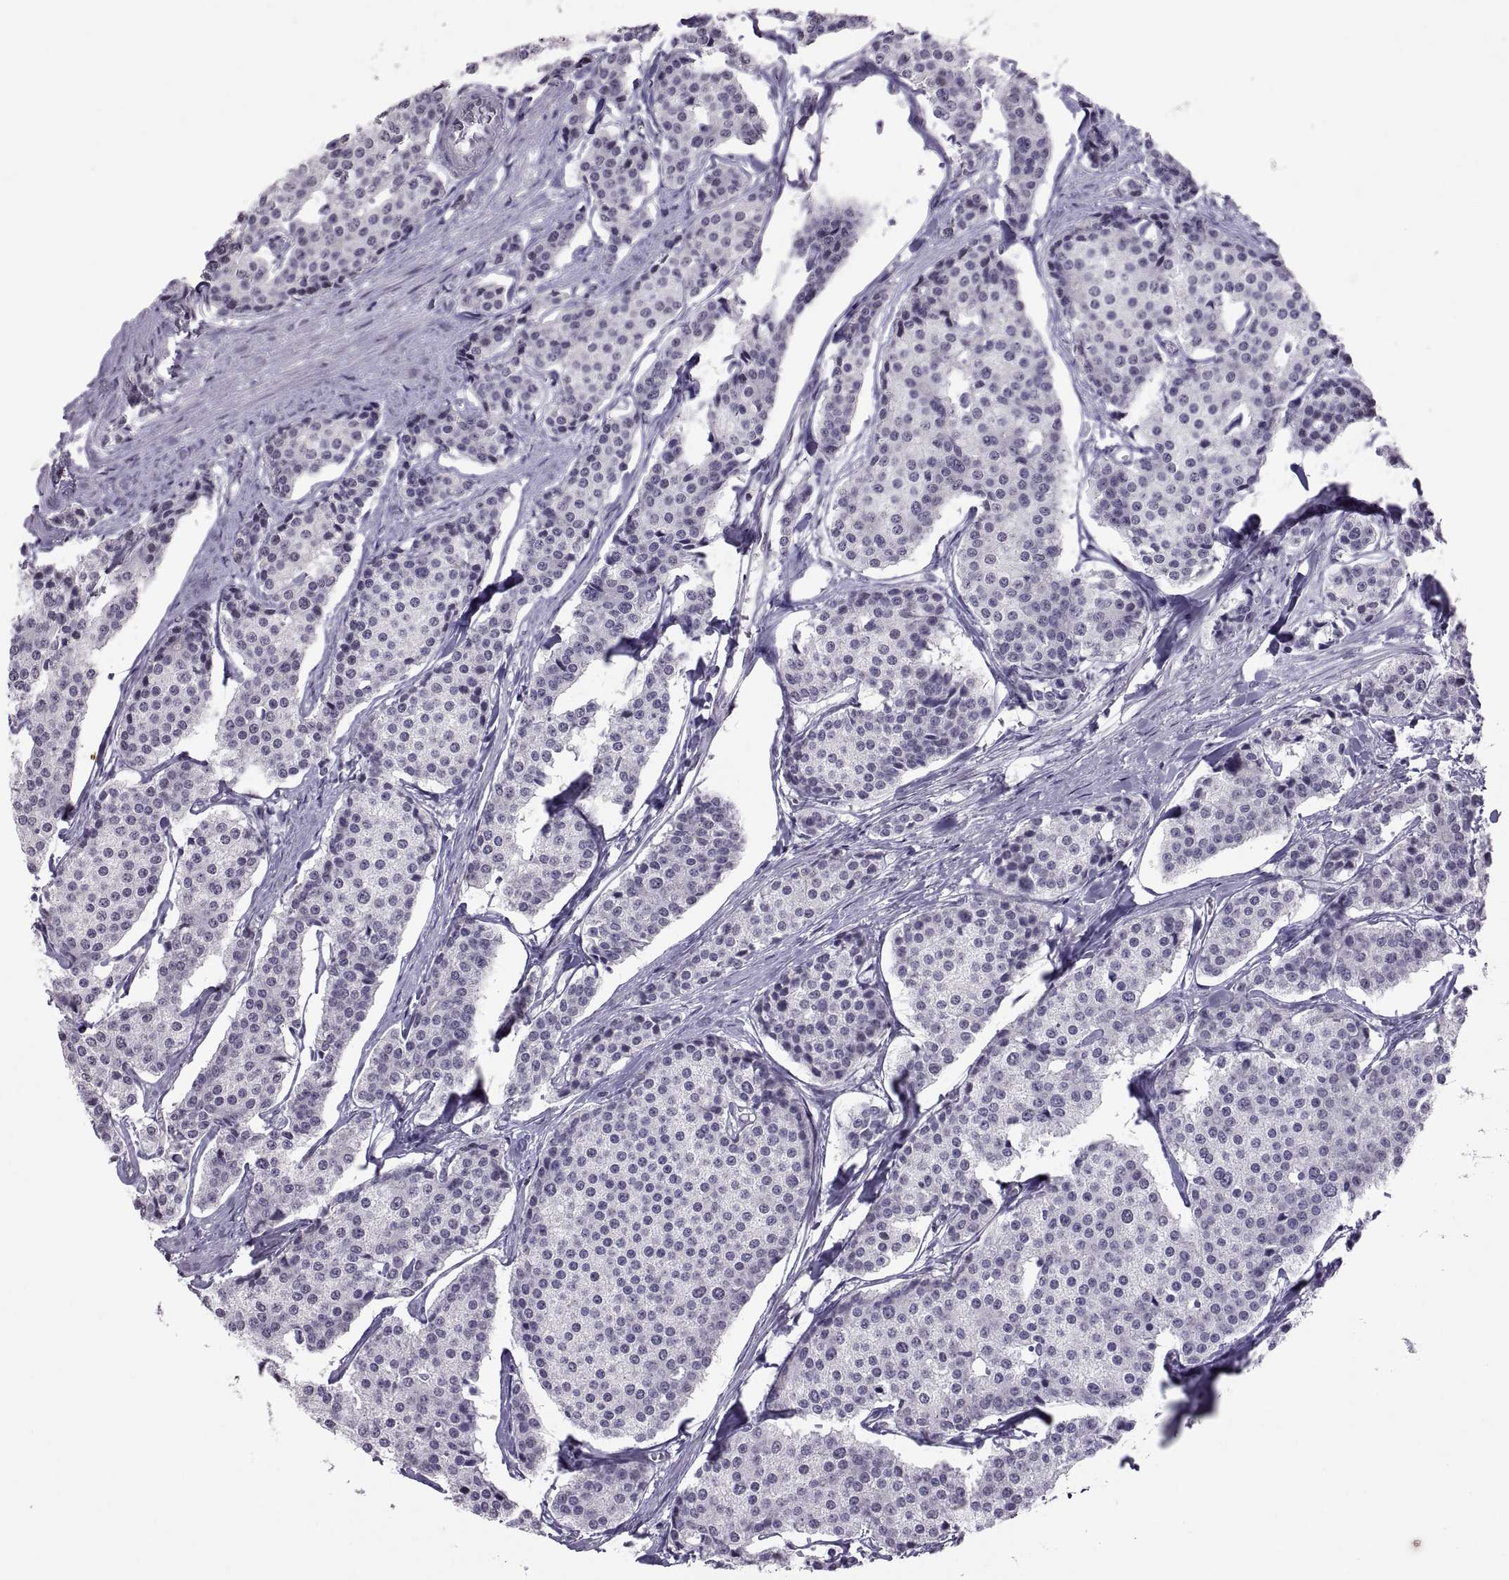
{"staining": {"intensity": "negative", "quantity": "none", "location": "none"}, "tissue": "carcinoid", "cell_type": "Tumor cells", "image_type": "cancer", "snomed": [{"axis": "morphology", "description": "Carcinoid, malignant, NOS"}, {"axis": "topography", "description": "Small intestine"}], "caption": "IHC image of neoplastic tissue: human carcinoid stained with DAB (3,3'-diaminobenzidine) demonstrates no significant protein expression in tumor cells.", "gene": "KRT77", "patient": {"sex": "female", "age": 65}}